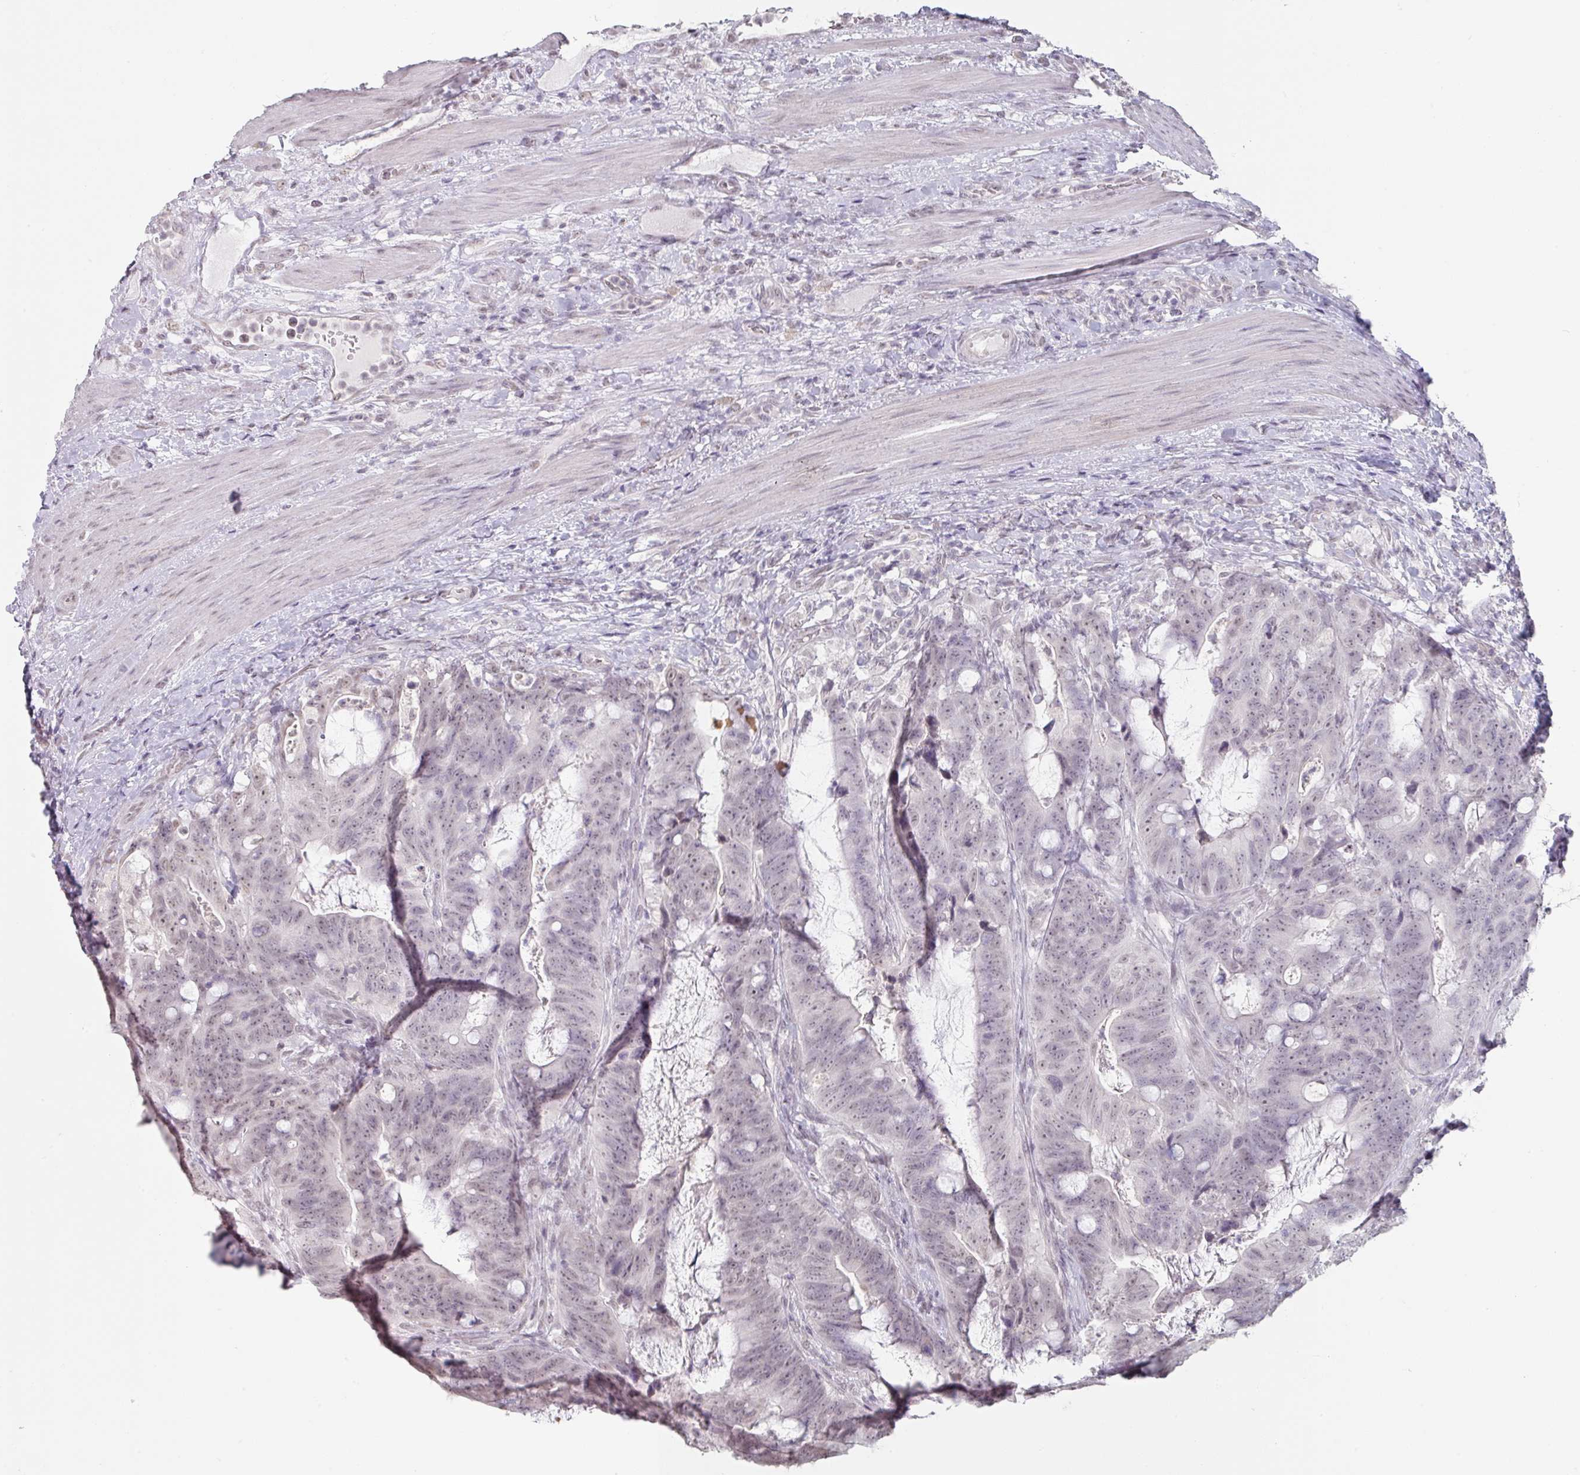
{"staining": {"intensity": "negative", "quantity": "none", "location": "none"}, "tissue": "colorectal cancer", "cell_type": "Tumor cells", "image_type": "cancer", "snomed": [{"axis": "morphology", "description": "Adenocarcinoma, NOS"}, {"axis": "topography", "description": "Colon"}], "caption": "This micrograph is of colorectal cancer stained with immunohistochemistry to label a protein in brown with the nuclei are counter-stained blue. There is no expression in tumor cells.", "gene": "SPRR1A", "patient": {"sex": "female", "age": 82}}